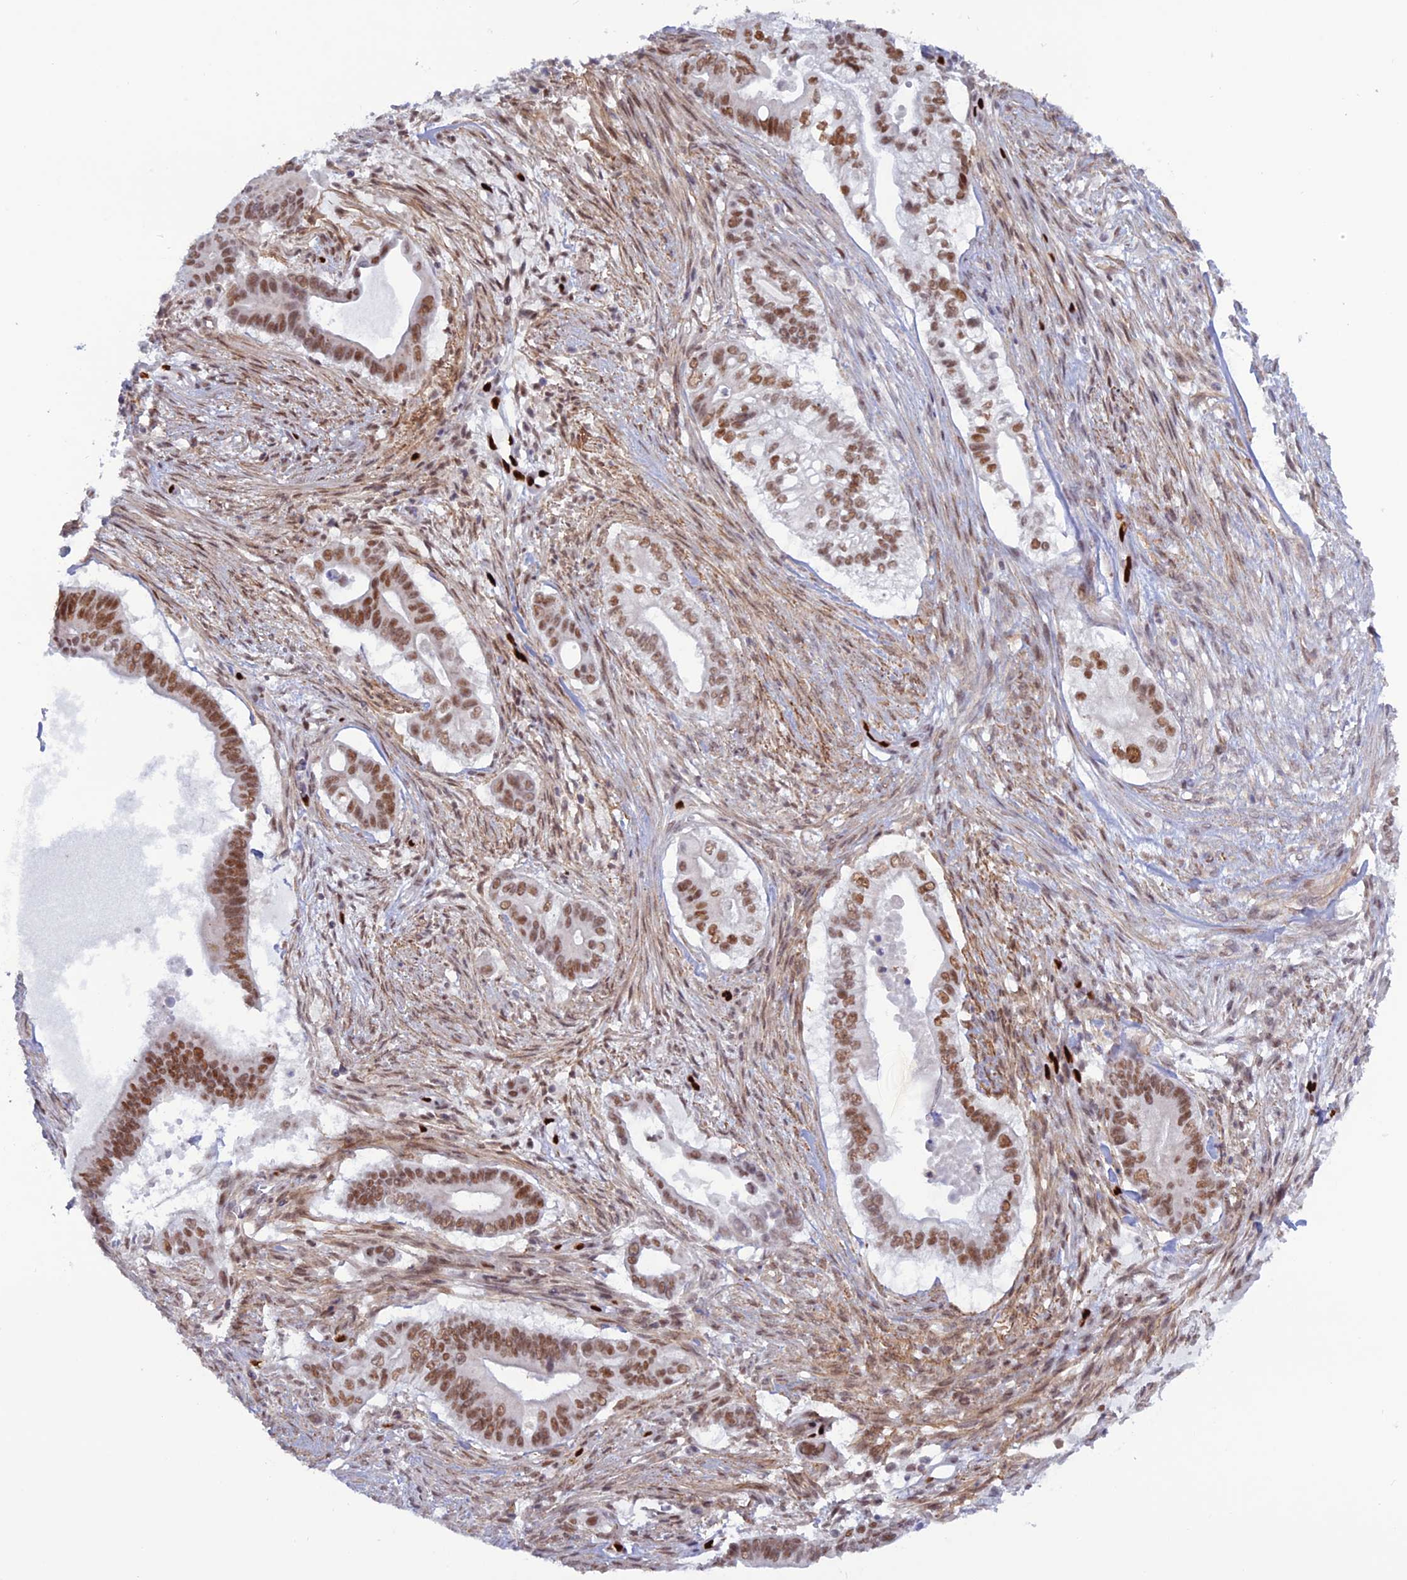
{"staining": {"intensity": "moderate", "quantity": ">75%", "location": "nuclear"}, "tissue": "pancreatic cancer", "cell_type": "Tumor cells", "image_type": "cancer", "snomed": [{"axis": "morphology", "description": "Adenocarcinoma, NOS"}, {"axis": "topography", "description": "Pancreas"}], "caption": "Pancreatic cancer (adenocarcinoma) stained for a protein exhibits moderate nuclear positivity in tumor cells.", "gene": "NOL4L", "patient": {"sex": "male", "age": 68}}